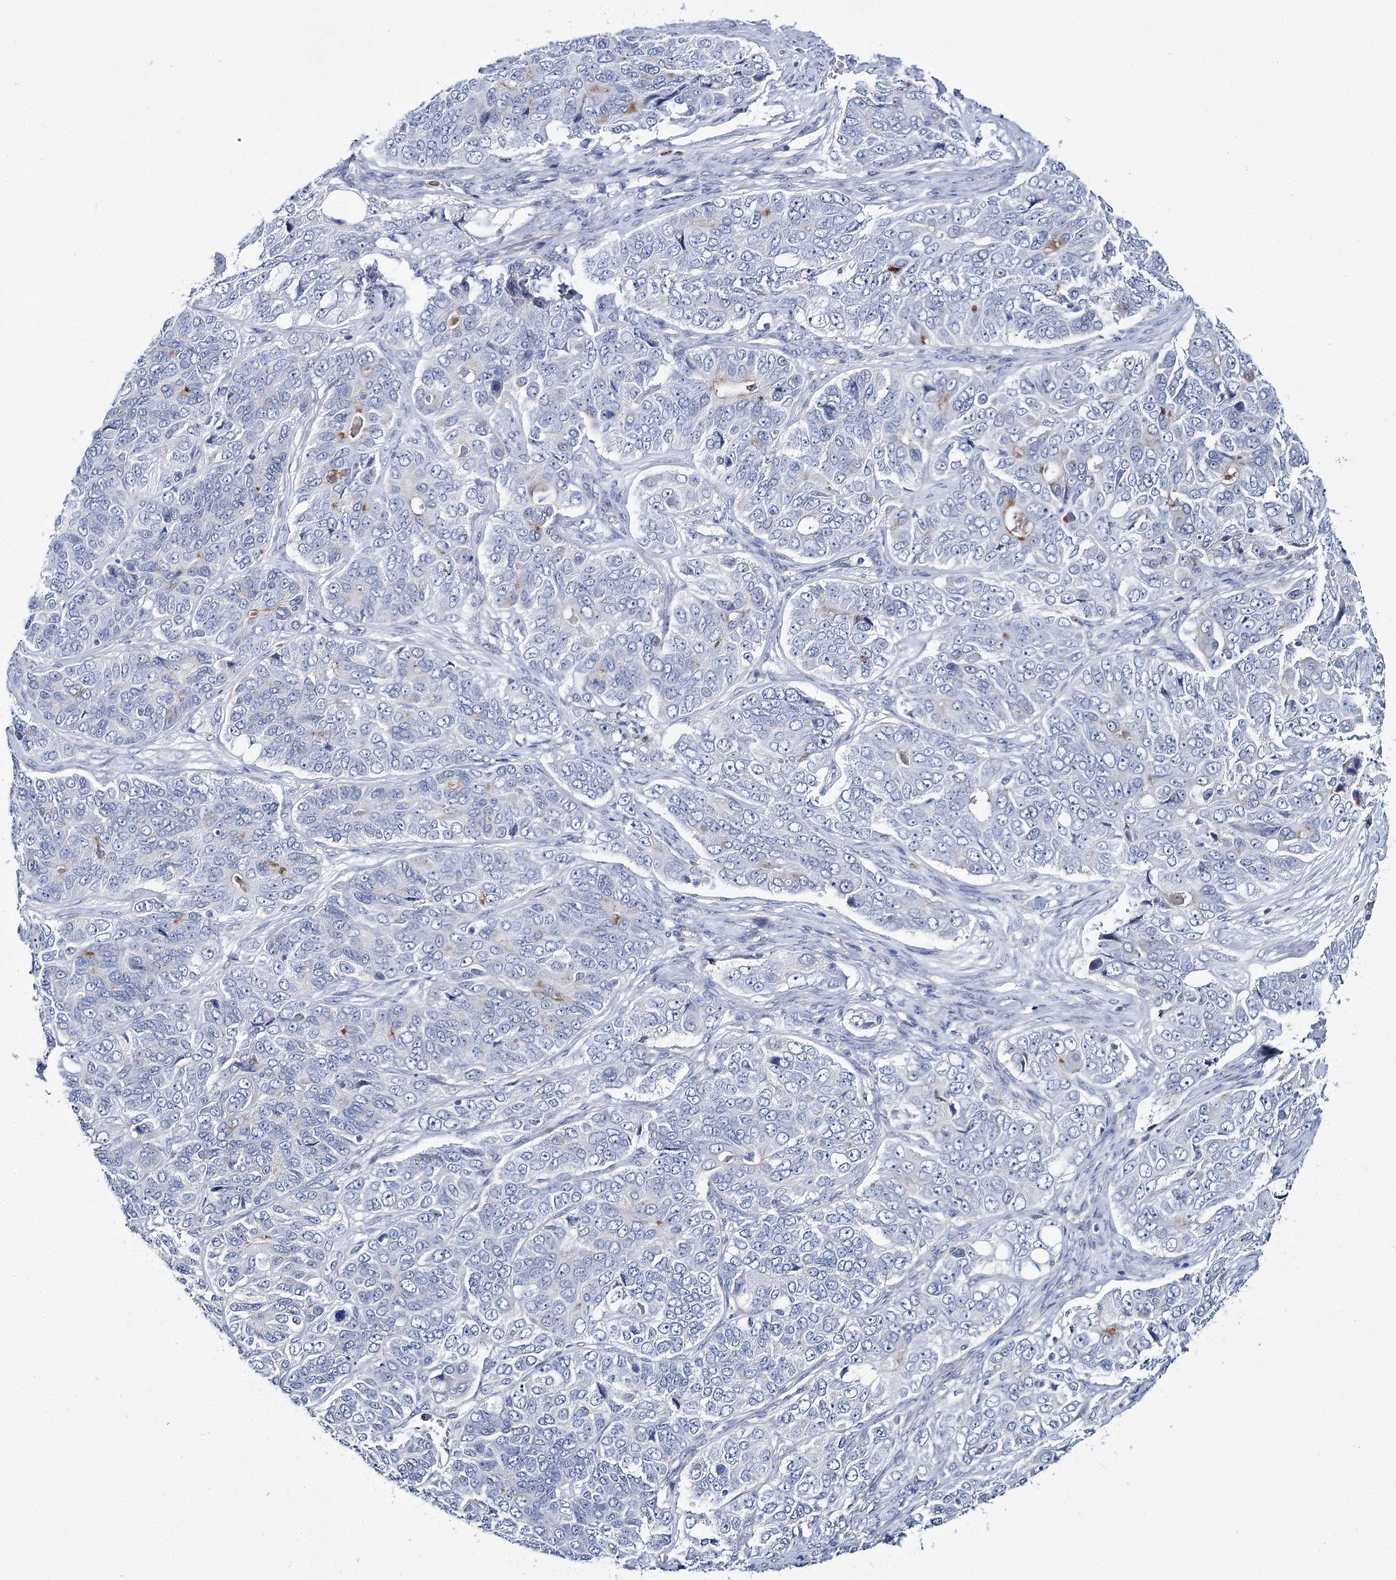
{"staining": {"intensity": "negative", "quantity": "none", "location": "none"}, "tissue": "ovarian cancer", "cell_type": "Tumor cells", "image_type": "cancer", "snomed": [{"axis": "morphology", "description": "Carcinoma, endometroid"}, {"axis": "topography", "description": "Ovary"}], "caption": "An immunohistochemistry histopathology image of endometroid carcinoma (ovarian) is shown. There is no staining in tumor cells of endometroid carcinoma (ovarian). (DAB IHC, high magnification).", "gene": "THAP6", "patient": {"sex": "female", "age": 51}}